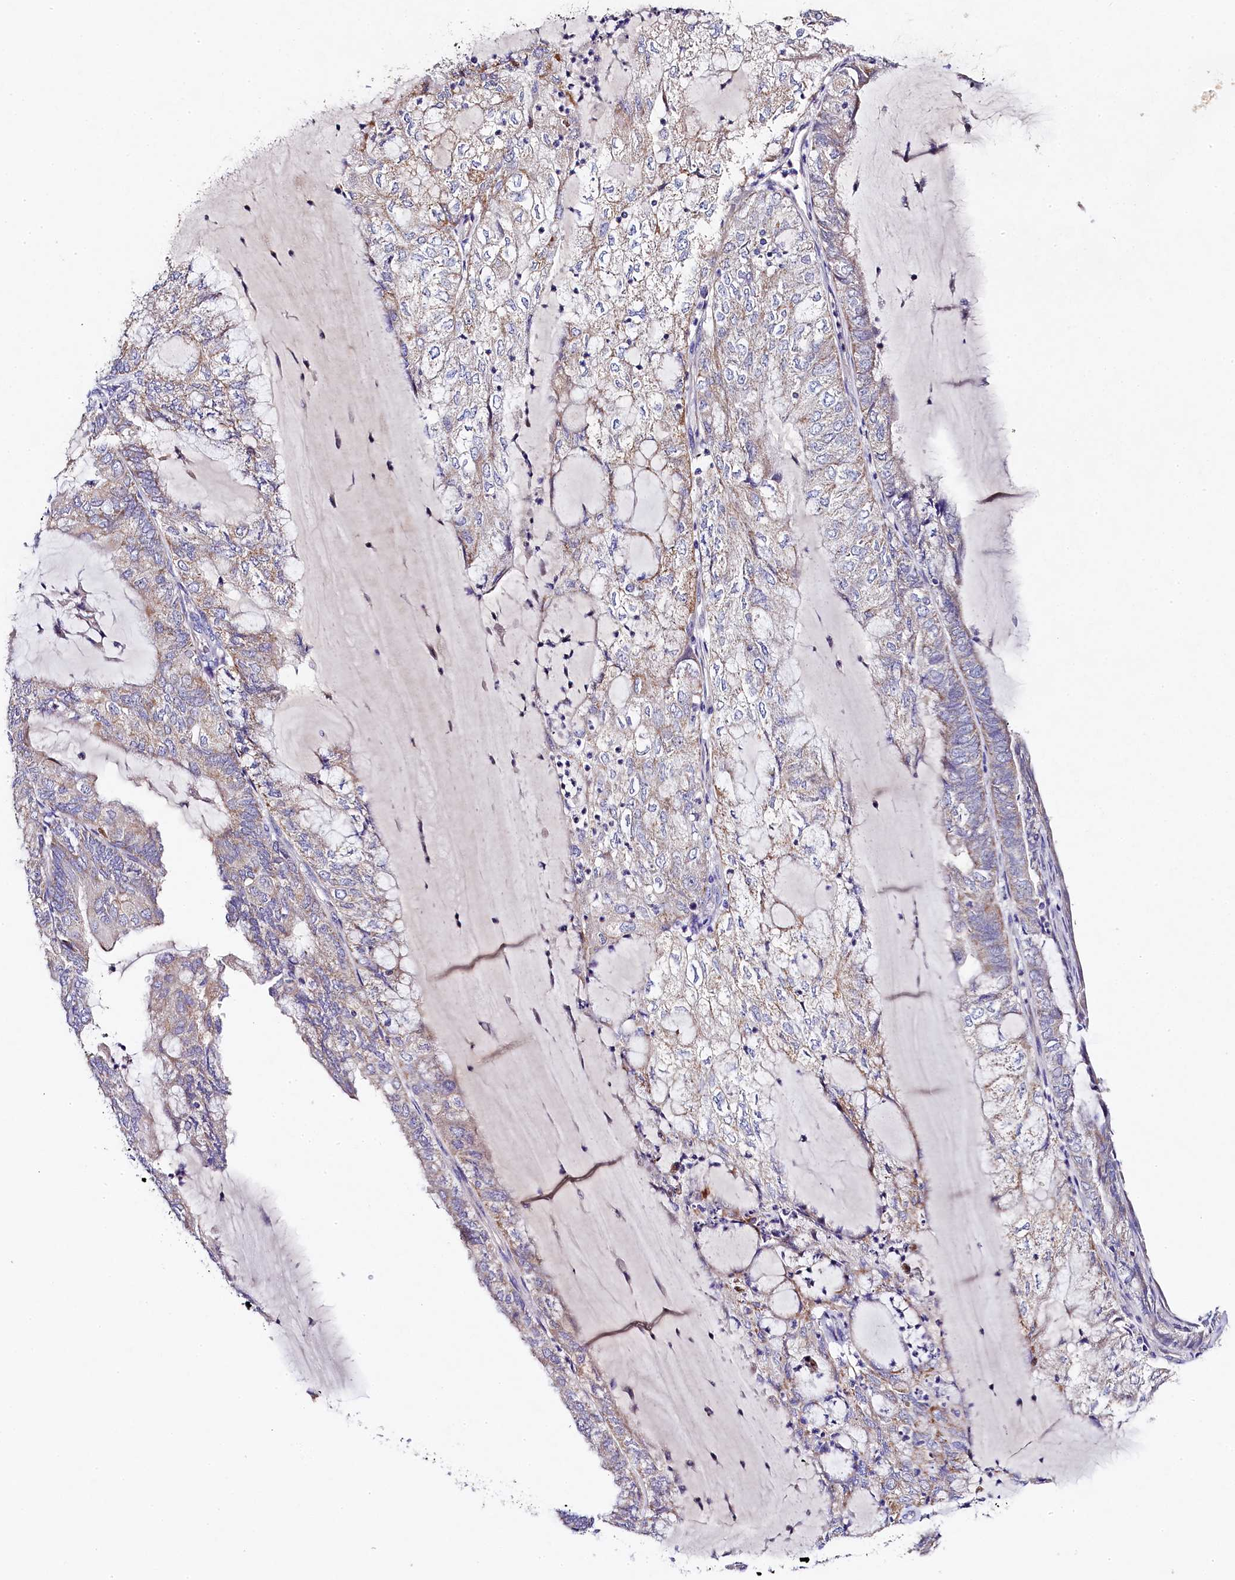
{"staining": {"intensity": "moderate", "quantity": "<25%", "location": "cytoplasmic/membranous"}, "tissue": "endometrial cancer", "cell_type": "Tumor cells", "image_type": "cancer", "snomed": [{"axis": "morphology", "description": "Adenocarcinoma, NOS"}, {"axis": "topography", "description": "Endometrium"}], "caption": "DAB (3,3'-diaminobenzidine) immunohistochemical staining of endometrial cancer (adenocarcinoma) exhibits moderate cytoplasmic/membranous protein expression in approximately <25% of tumor cells.", "gene": "FXYD6", "patient": {"sex": "female", "age": 81}}